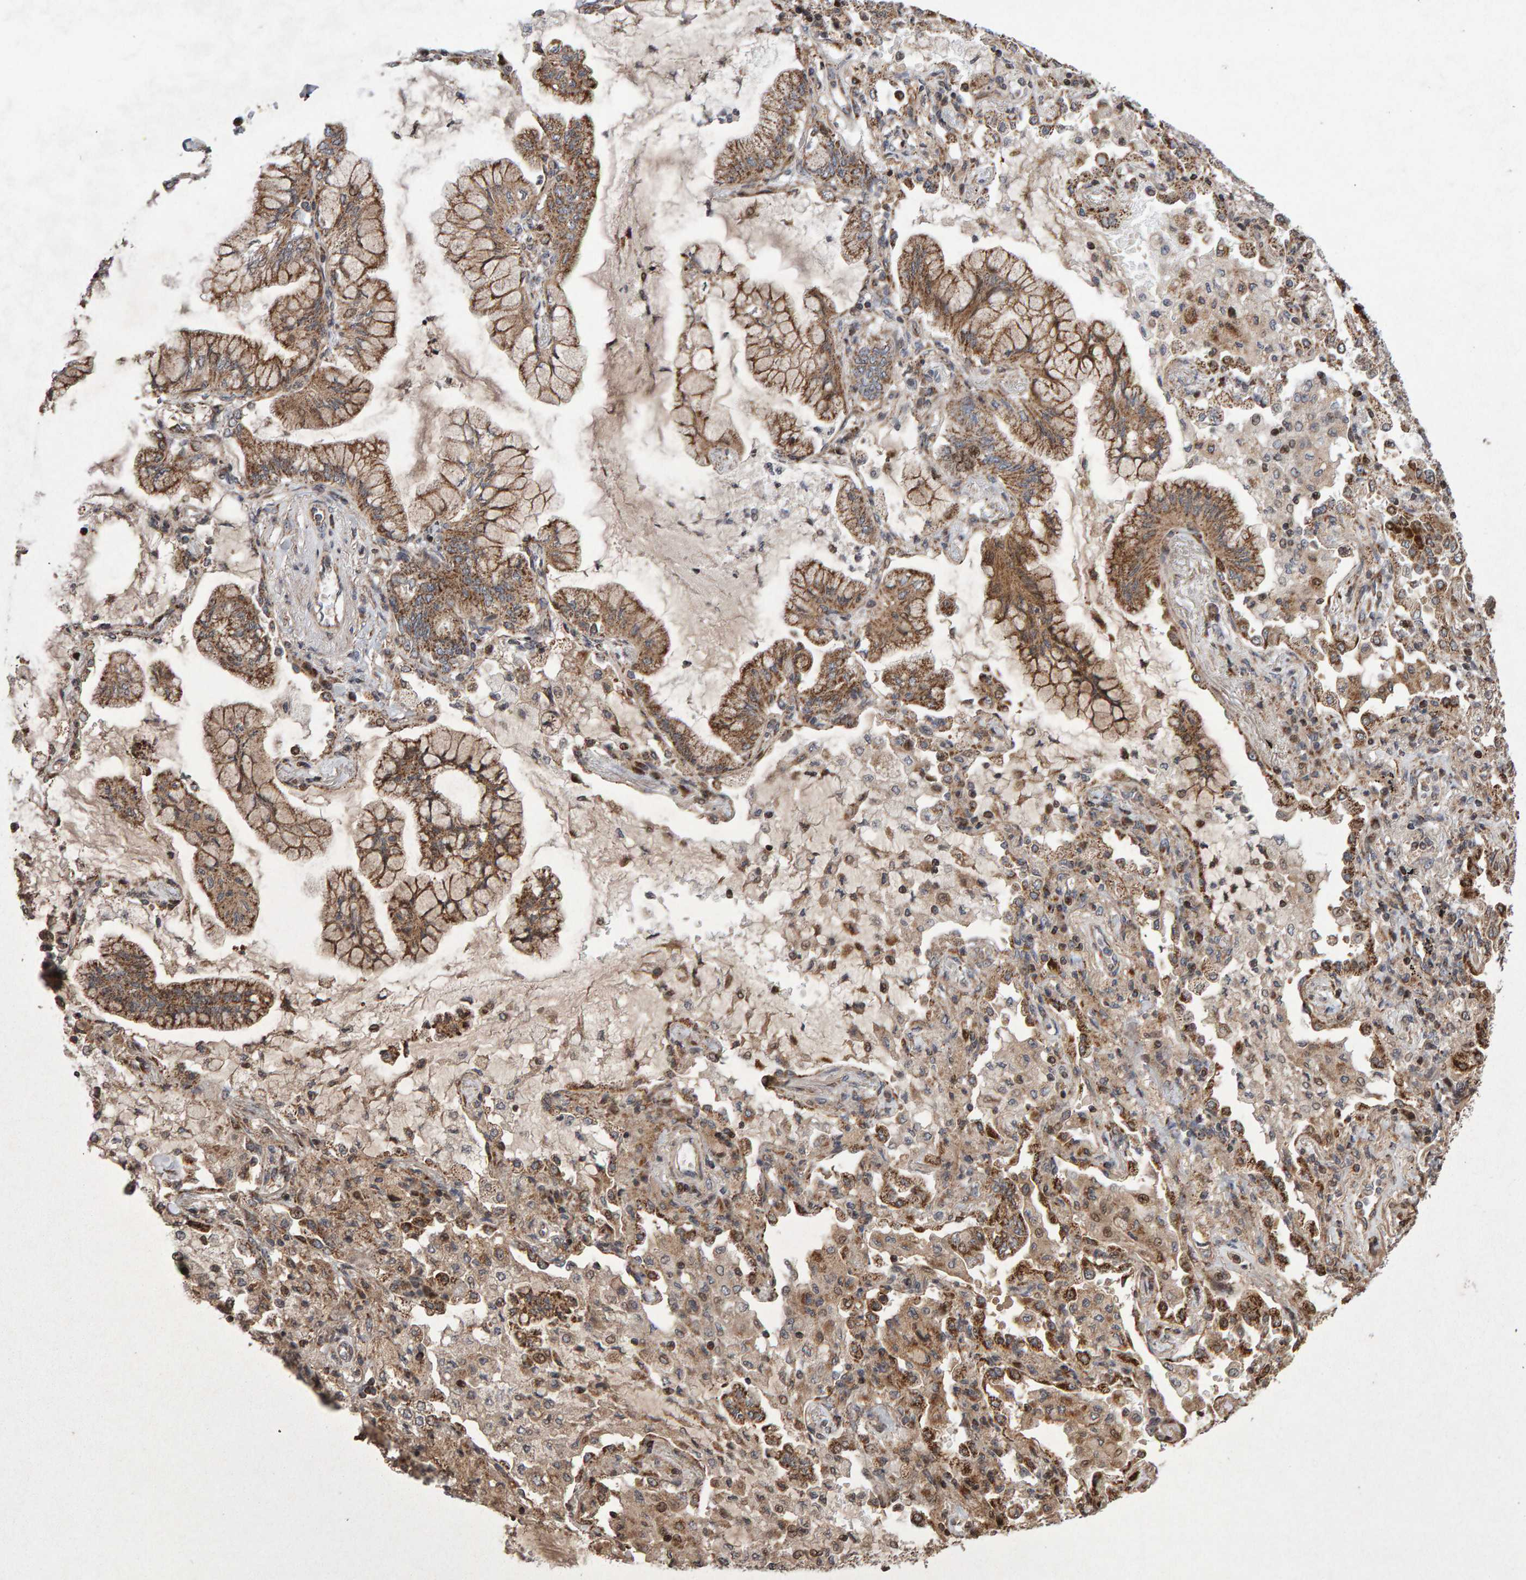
{"staining": {"intensity": "moderate", "quantity": ">75%", "location": "cytoplasmic/membranous"}, "tissue": "lung cancer", "cell_type": "Tumor cells", "image_type": "cancer", "snomed": [{"axis": "morphology", "description": "Adenocarcinoma, NOS"}, {"axis": "topography", "description": "Lung"}], "caption": "A high-resolution histopathology image shows immunohistochemistry staining of adenocarcinoma (lung), which displays moderate cytoplasmic/membranous expression in approximately >75% of tumor cells.", "gene": "PECR", "patient": {"sex": "female", "age": 70}}